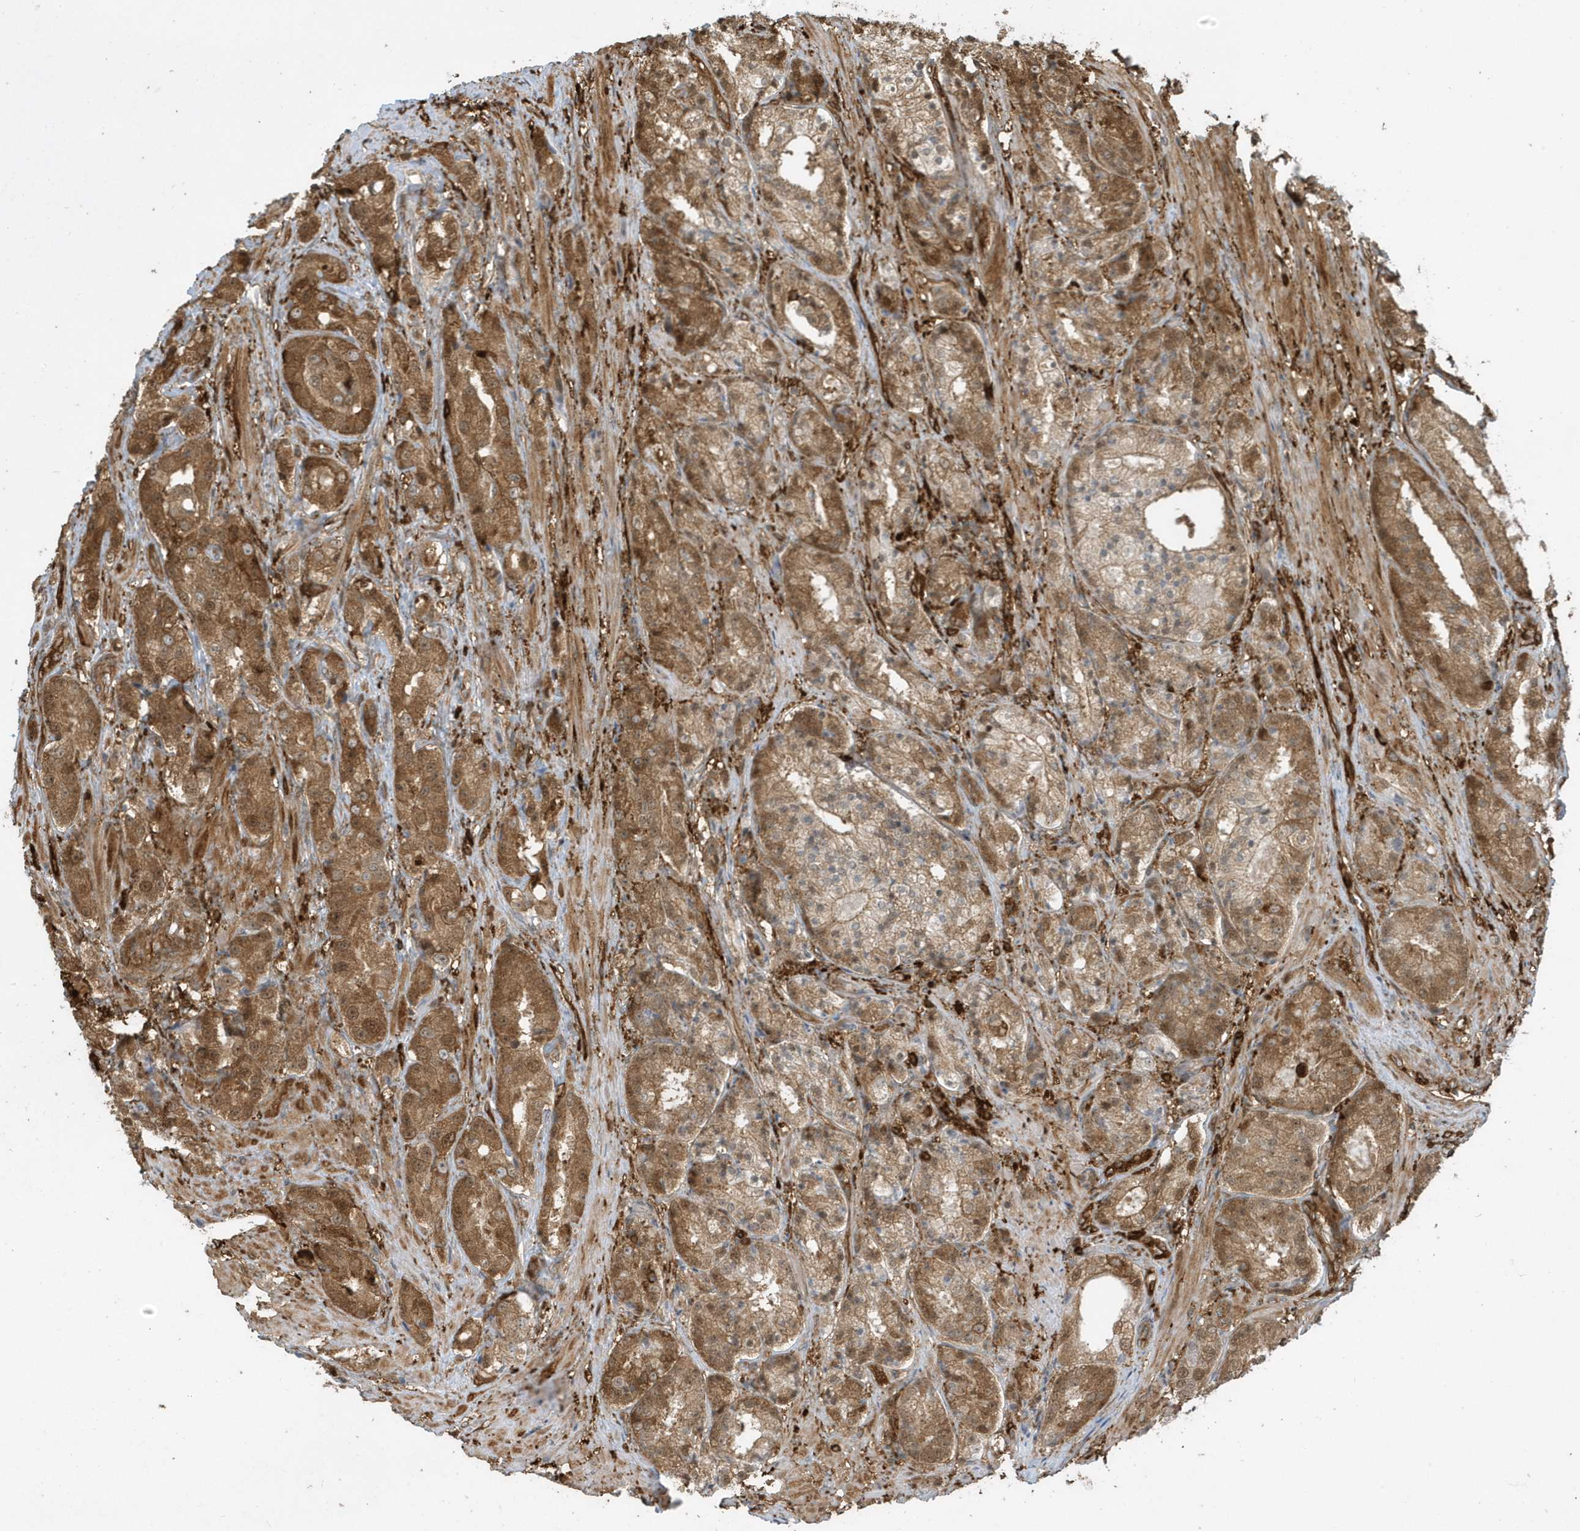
{"staining": {"intensity": "moderate", "quantity": ">75%", "location": "cytoplasmic/membranous"}, "tissue": "prostate cancer", "cell_type": "Tumor cells", "image_type": "cancer", "snomed": [{"axis": "morphology", "description": "Adenocarcinoma, High grade"}, {"axis": "topography", "description": "Prostate"}], "caption": "A brown stain shows moderate cytoplasmic/membranous staining of a protein in prostate cancer (high-grade adenocarcinoma) tumor cells. (brown staining indicates protein expression, while blue staining denotes nuclei).", "gene": "CLCN6", "patient": {"sex": "male", "age": 60}}